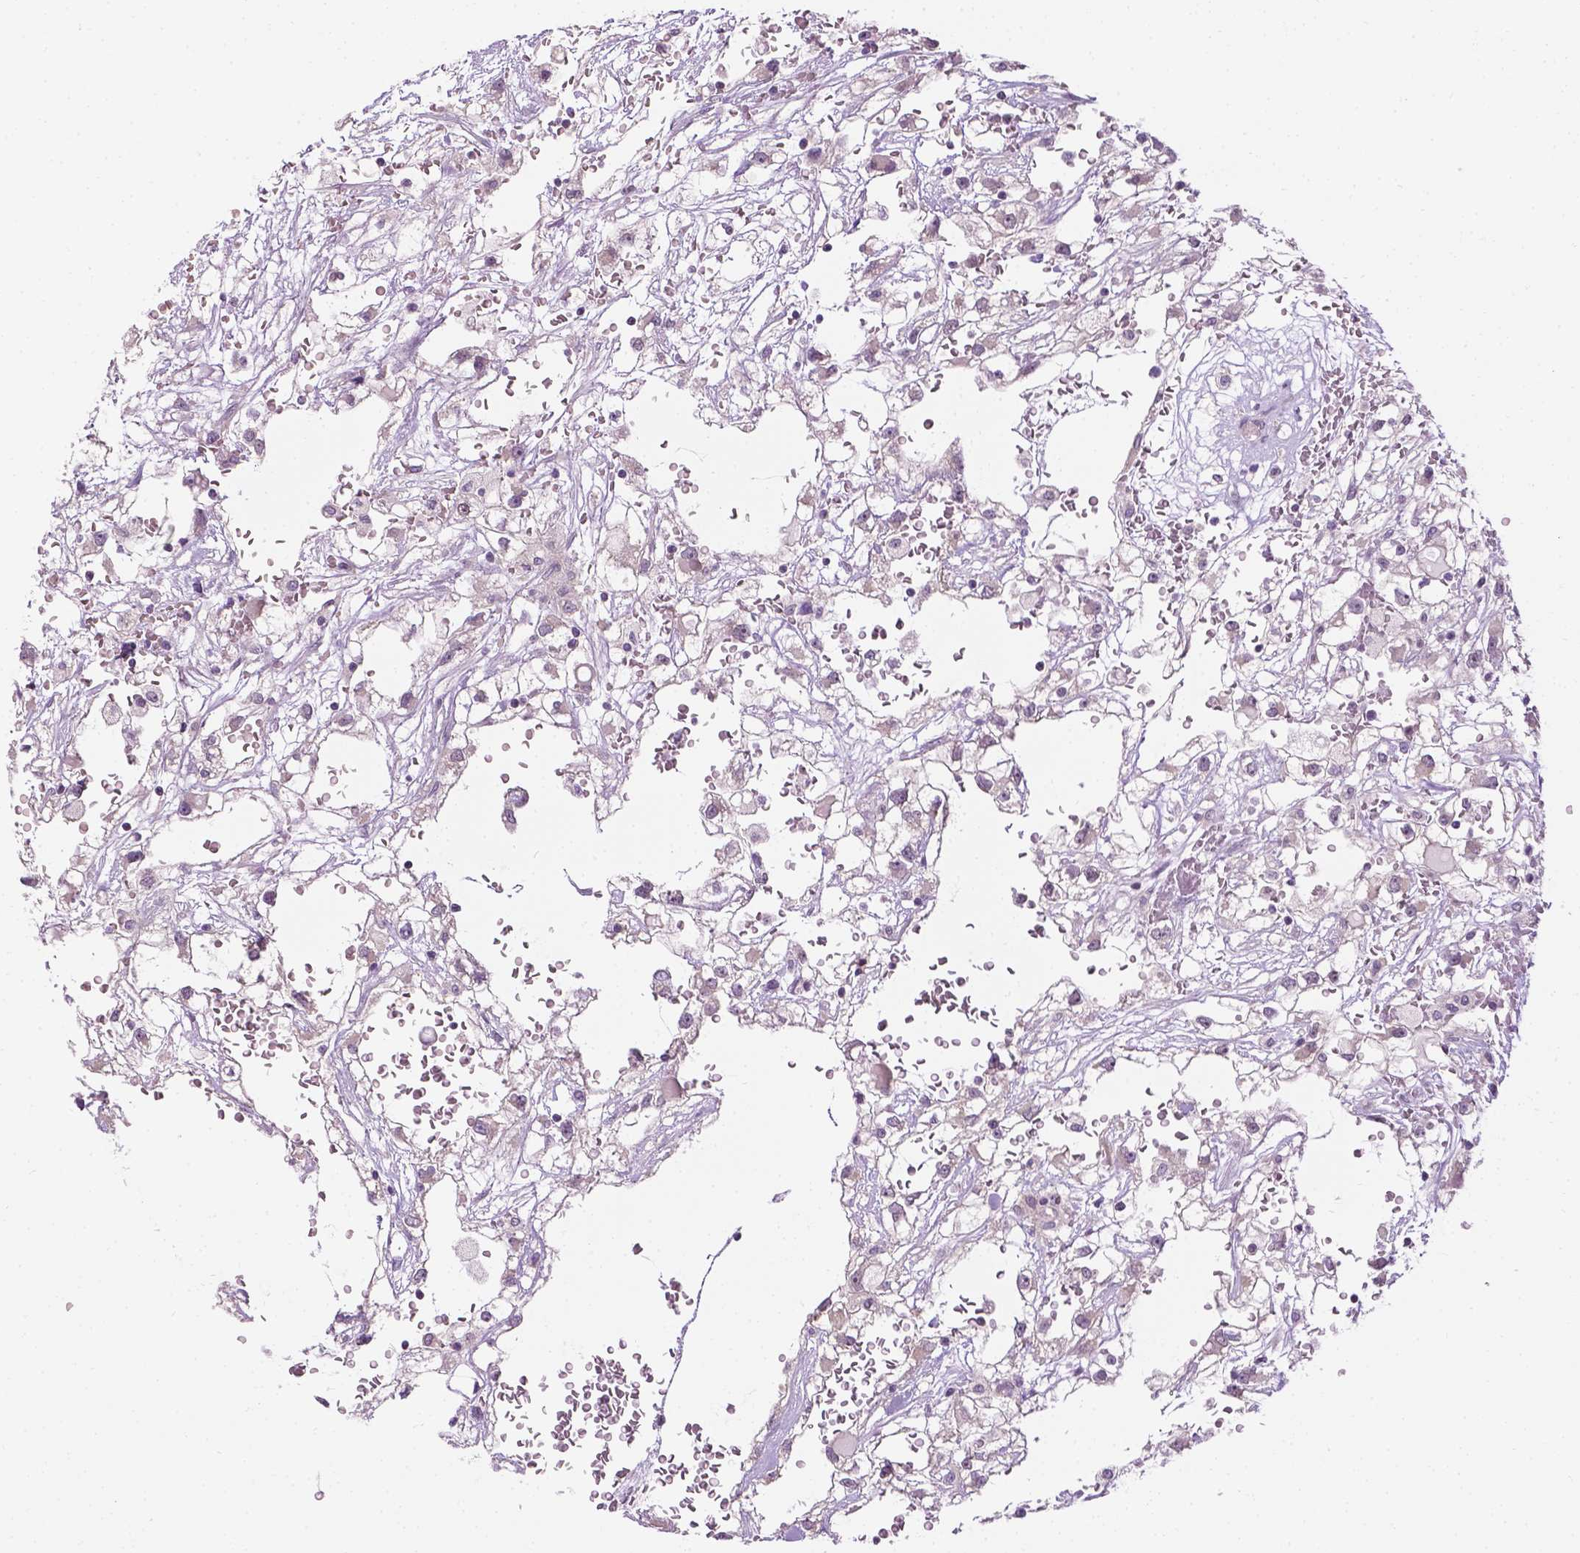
{"staining": {"intensity": "negative", "quantity": "none", "location": "none"}, "tissue": "renal cancer", "cell_type": "Tumor cells", "image_type": "cancer", "snomed": [{"axis": "morphology", "description": "Adenocarcinoma, NOS"}, {"axis": "topography", "description": "Kidney"}], "caption": "Immunohistochemistry (IHC) histopathology image of human adenocarcinoma (renal) stained for a protein (brown), which shows no expression in tumor cells.", "gene": "DENND4A", "patient": {"sex": "male", "age": 59}}